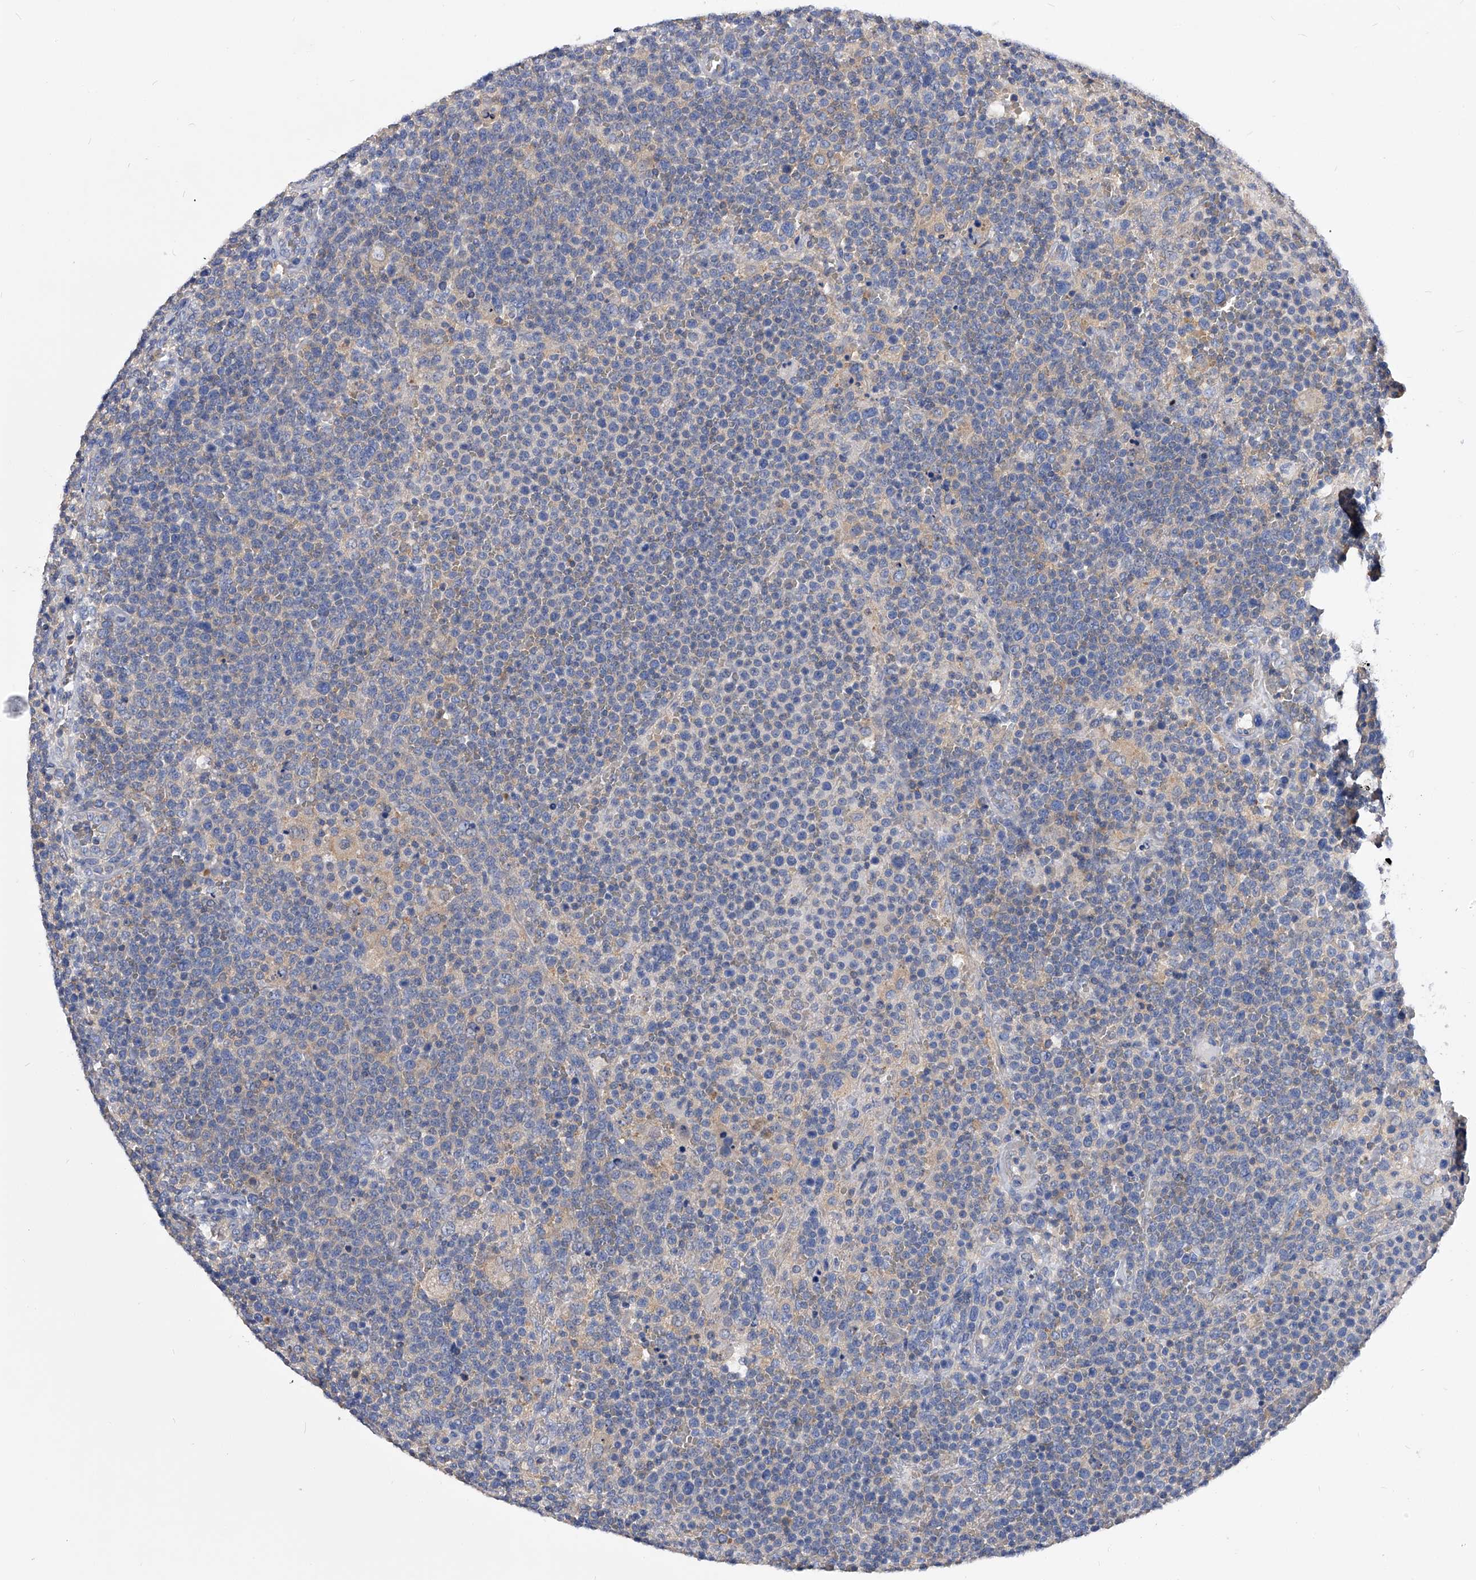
{"staining": {"intensity": "negative", "quantity": "none", "location": "none"}, "tissue": "lymphoma", "cell_type": "Tumor cells", "image_type": "cancer", "snomed": [{"axis": "morphology", "description": "Malignant lymphoma, non-Hodgkin's type, High grade"}, {"axis": "topography", "description": "Lymph node"}], "caption": "Immunohistochemistry (IHC) micrograph of high-grade malignant lymphoma, non-Hodgkin's type stained for a protein (brown), which displays no positivity in tumor cells.", "gene": "APEH", "patient": {"sex": "male", "age": 61}}